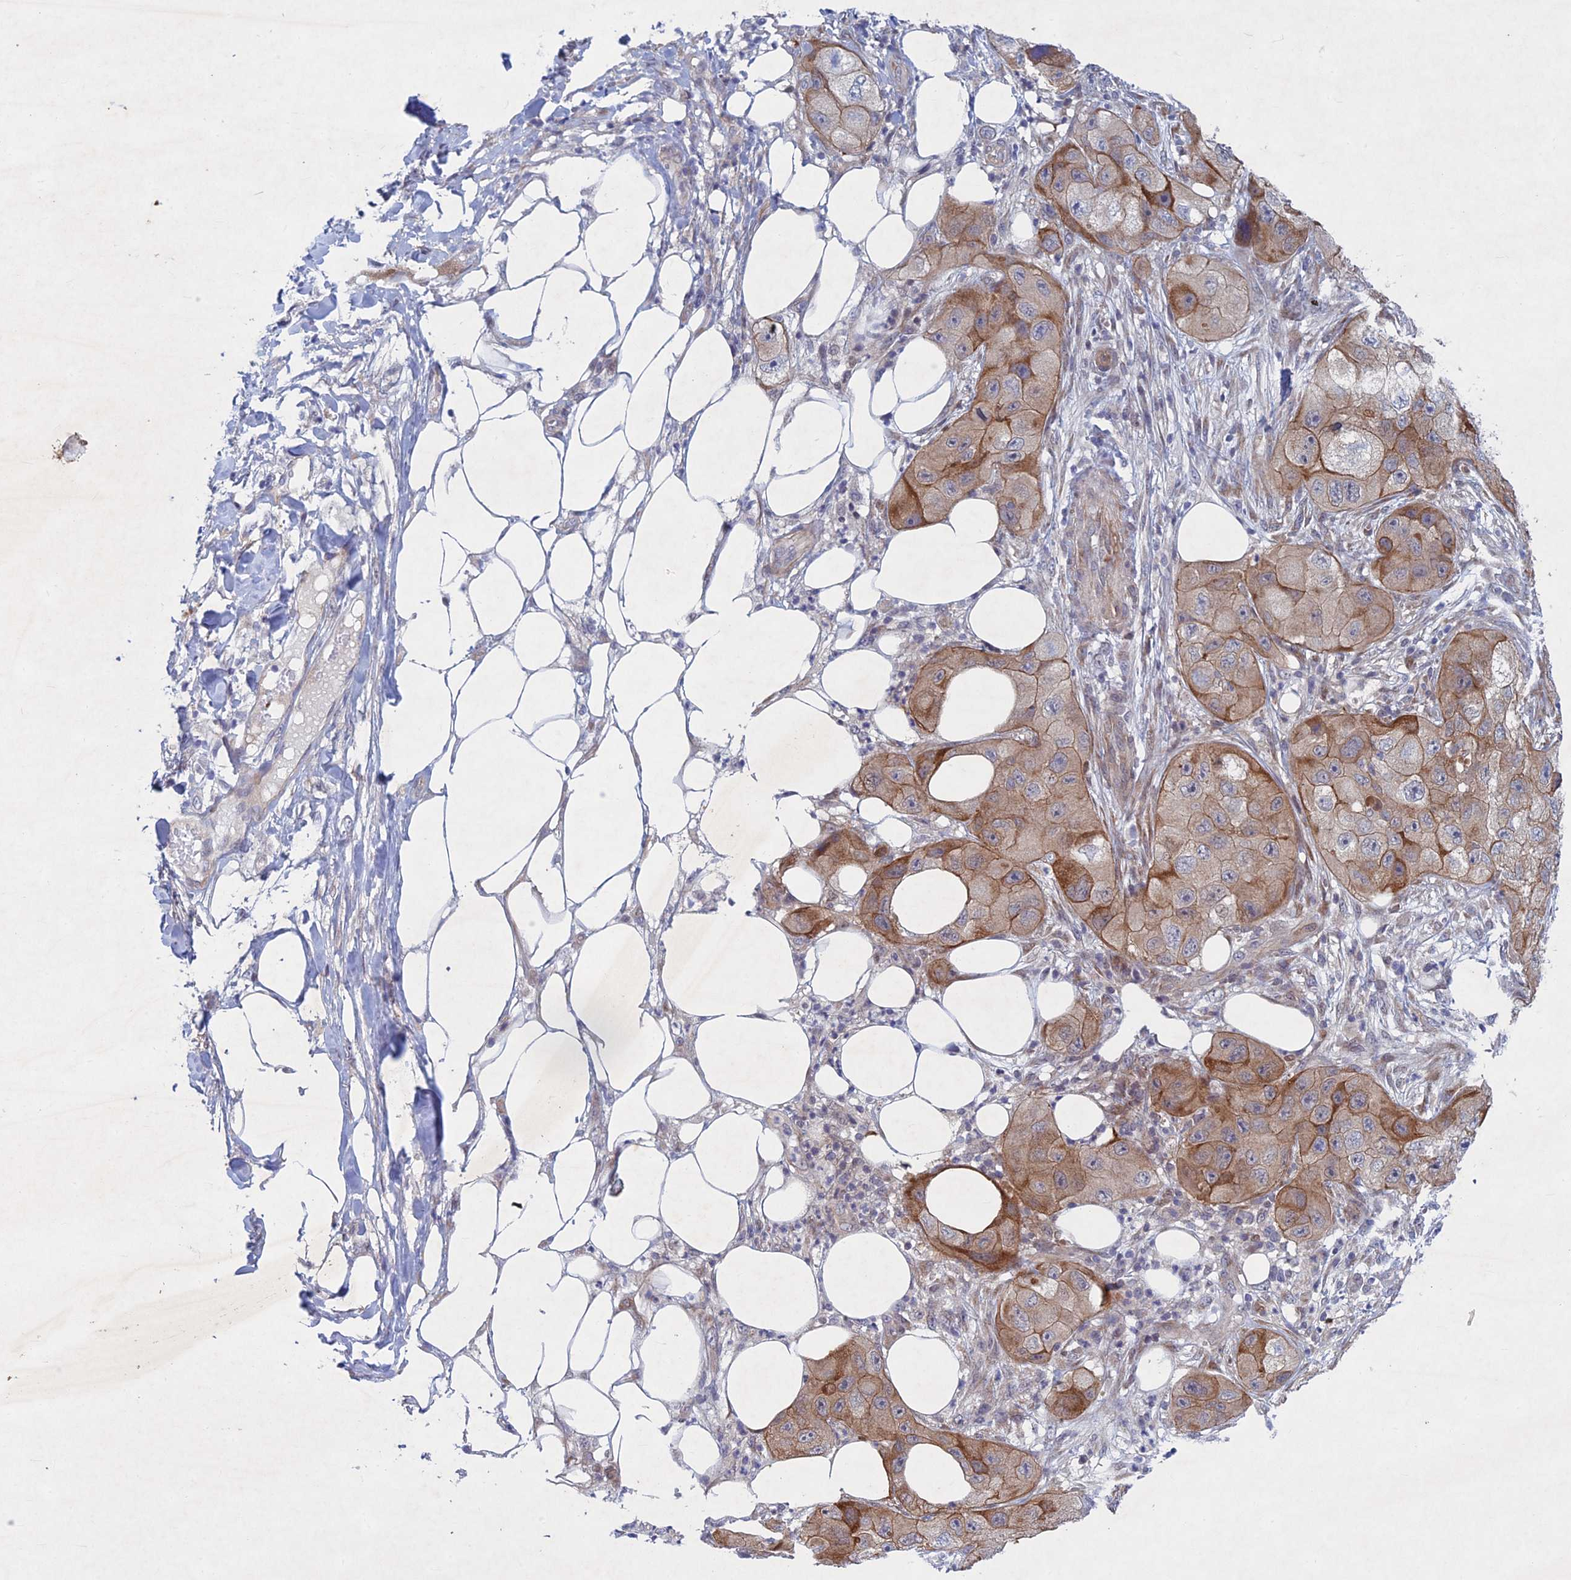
{"staining": {"intensity": "moderate", "quantity": "25%-75%", "location": "cytoplasmic/membranous"}, "tissue": "skin cancer", "cell_type": "Tumor cells", "image_type": "cancer", "snomed": [{"axis": "morphology", "description": "Squamous cell carcinoma, NOS"}, {"axis": "topography", "description": "Skin"}, {"axis": "topography", "description": "Subcutis"}], "caption": "This image shows IHC staining of skin cancer (squamous cell carcinoma), with medium moderate cytoplasmic/membranous expression in about 25%-75% of tumor cells.", "gene": "PTHLH", "patient": {"sex": "male", "age": 73}}